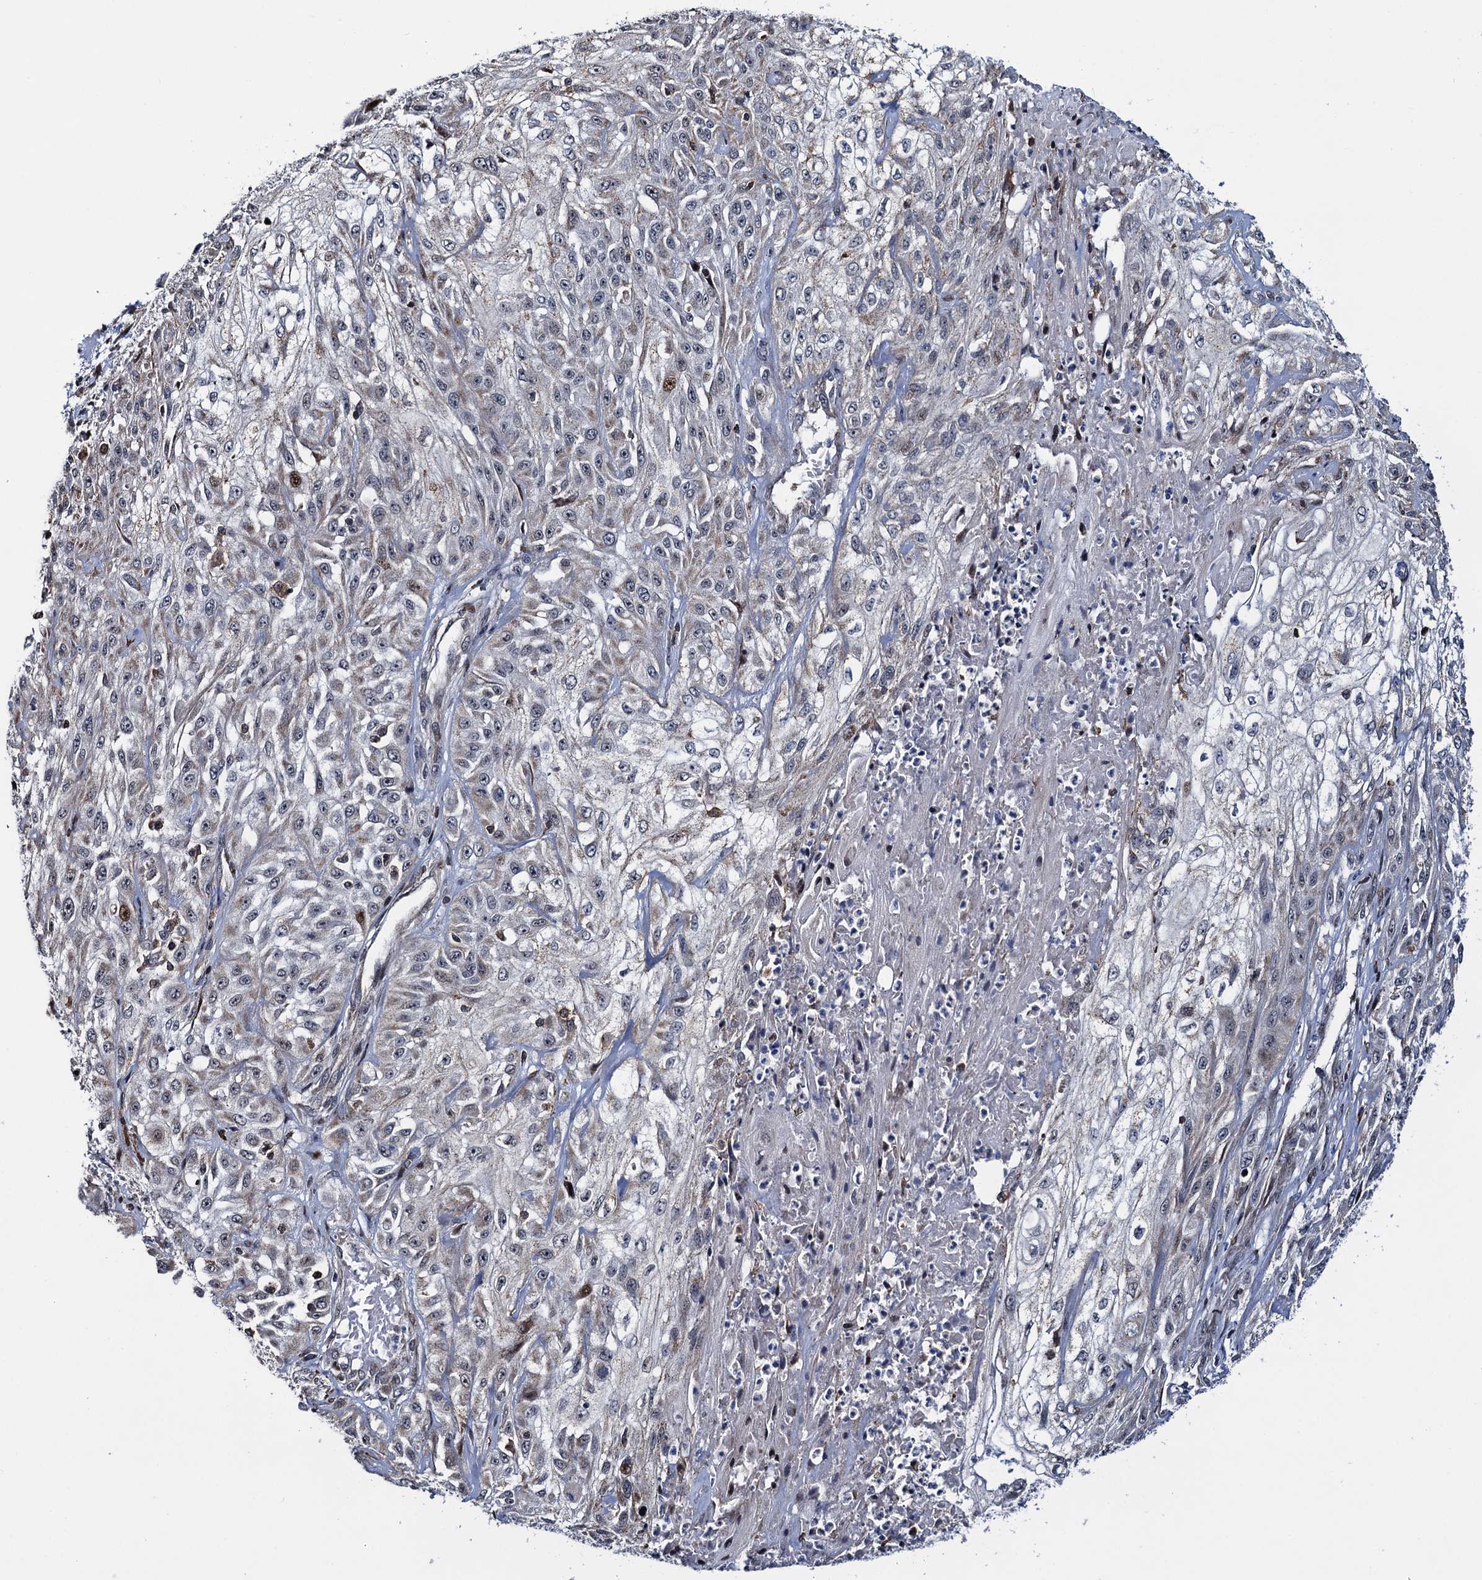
{"staining": {"intensity": "negative", "quantity": "none", "location": "none"}, "tissue": "skin cancer", "cell_type": "Tumor cells", "image_type": "cancer", "snomed": [{"axis": "morphology", "description": "Squamous cell carcinoma, NOS"}, {"axis": "morphology", "description": "Squamous cell carcinoma, metastatic, NOS"}, {"axis": "topography", "description": "Skin"}, {"axis": "topography", "description": "Lymph node"}], "caption": "A photomicrograph of skin metastatic squamous cell carcinoma stained for a protein displays no brown staining in tumor cells. The staining was performed using DAB to visualize the protein expression in brown, while the nuclei were stained in blue with hematoxylin (Magnification: 20x).", "gene": "CCDC102A", "patient": {"sex": "male", "age": 75}}